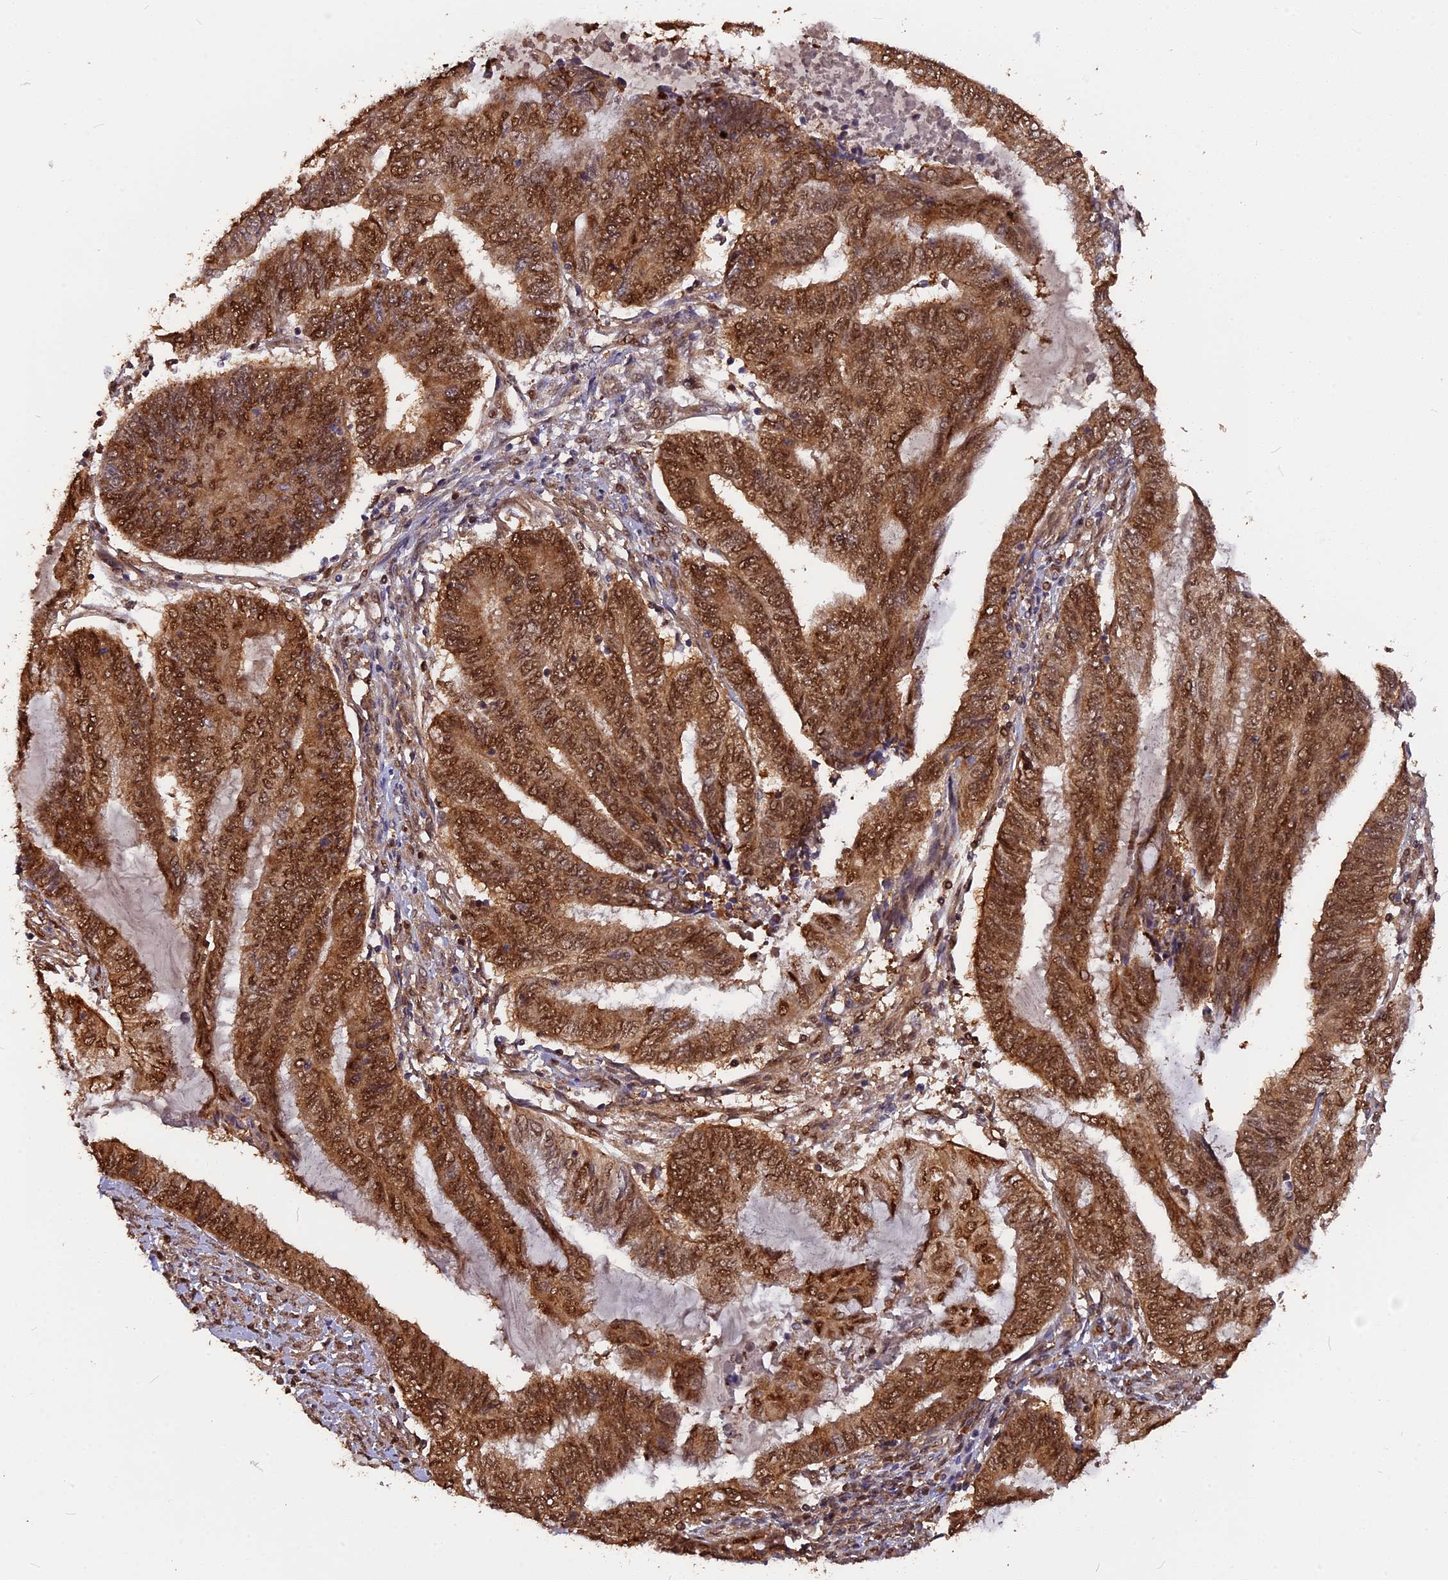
{"staining": {"intensity": "moderate", "quantity": ">75%", "location": "cytoplasmic/membranous,nuclear"}, "tissue": "endometrial cancer", "cell_type": "Tumor cells", "image_type": "cancer", "snomed": [{"axis": "morphology", "description": "Adenocarcinoma, NOS"}, {"axis": "topography", "description": "Uterus"}, {"axis": "topography", "description": "Endometrium"}], "caption": "The image exhibits staining of endometrial cancer (adenocarcinoma), revealing moderate cytoplasmic/membranous and nuclear protein expression (brown color) within tumor cells.", "gene": "ADRM1", "patient": {"sex": "female", "age": 70}}